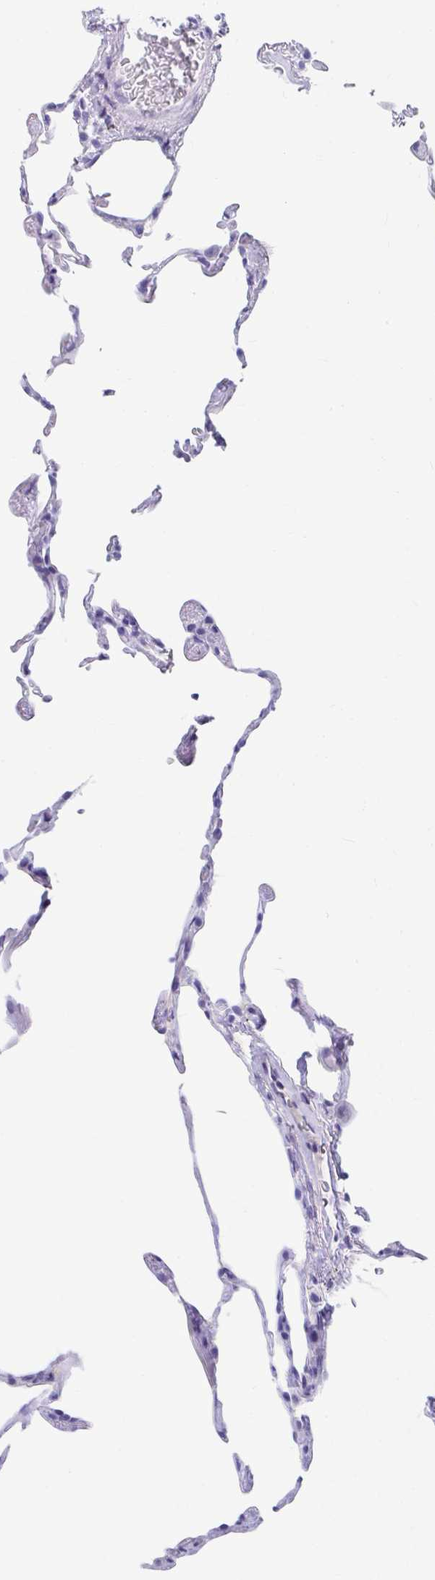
{"staining": {"intensity": "negative", "quantity": "none", "location": "none"}, "tissue": "lung", "cell_type": "Alveolar cells", "image_type": "normal", "snomed": [{"axis": "morphology", "description": "Normal tissue, NOS"}, {"axis": "topography", "description": "Lung"}], "caption": "Alveolar cells are negative for brown protein staining in normal lung. Brightfield microscopy of immunohistochemistry (IHC) stained with DAB (brown) and hematoxylin (blue), captured at high magnification.", "gene": "DPEP3", "patient": {"sex": "female", "age": 57}}